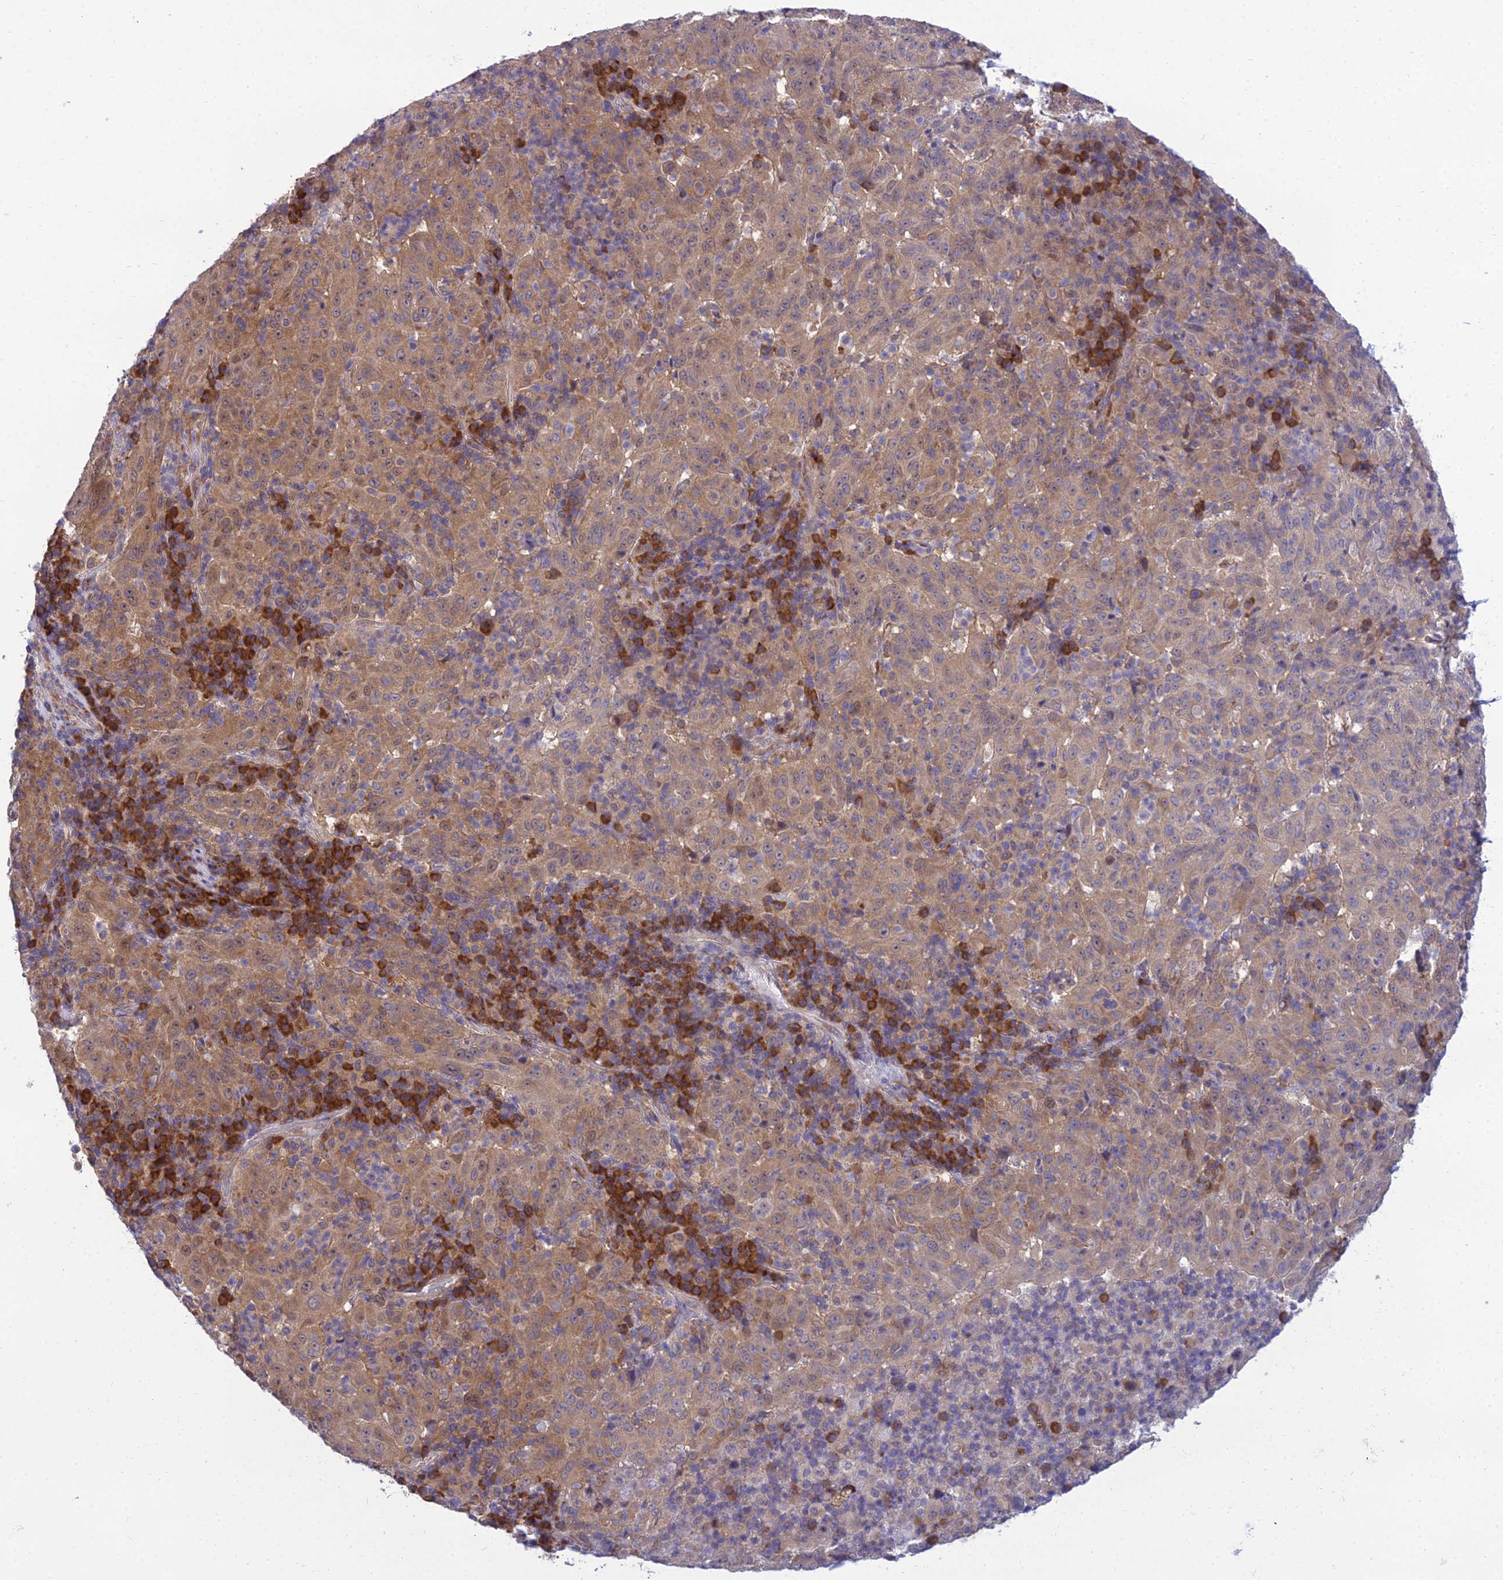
{"staining": {"intensity": "moderate", "quantity": ">75%", "location": "cytoplasmic/membranous"}, "tissue": "pancreatic cancer", "cell_type": "Tumor cells", "image_type": "cancer", "snomed": [{"axis": "morphology", "description": "Adenocarcinoma, NOS"}, {"axis": "topography", "description": "Pancreas"}], "caption": "The immunohistochemical stain shows moderate cytoplasmic/membranous positivity in tumor cells of adenocarcinoma (pancreatic) tissue.", "gene": "CLCN7", "patient": {"sex": "male", "age": 63}}